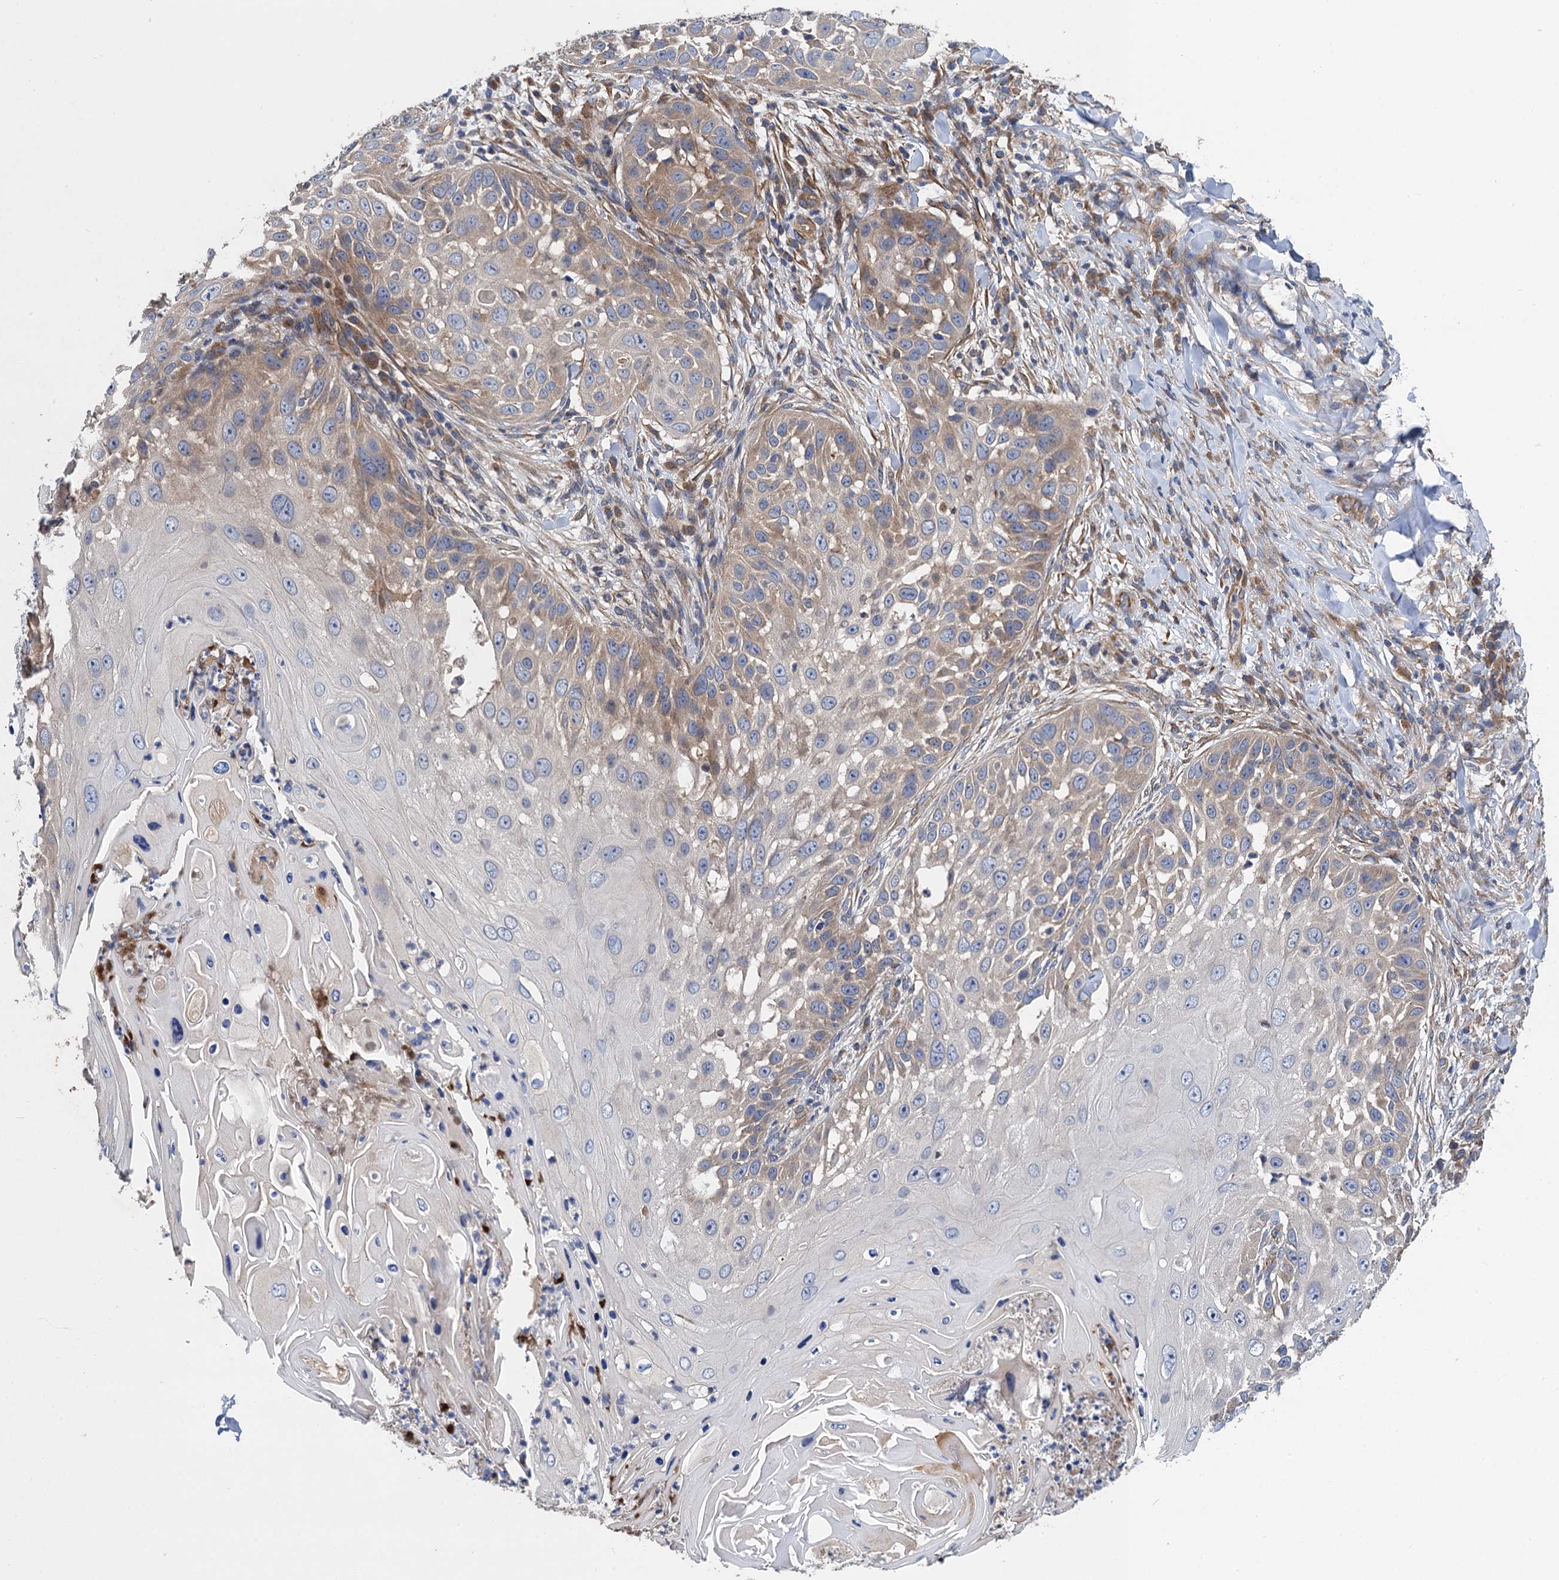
{"staining": {"intensity": "weak", "quantity": "<25%", "location": "cytoplasmic/membranous"}, "tissue": "skin cancer", "cell_type": "Tumor cells", "image_type": "cancer", "snomed": [{"axis": "morphology", "description": "Squamous cell carcinoma, NOS"}, {"axis": "topography", "description": "Skin"}], "caption": "The IHC image has no significant positivity in tumor cells of squamous cell carcinoma (skin) tissue.", "gene": "PJA2", "patient": {"sex": "female", "age": 44}}